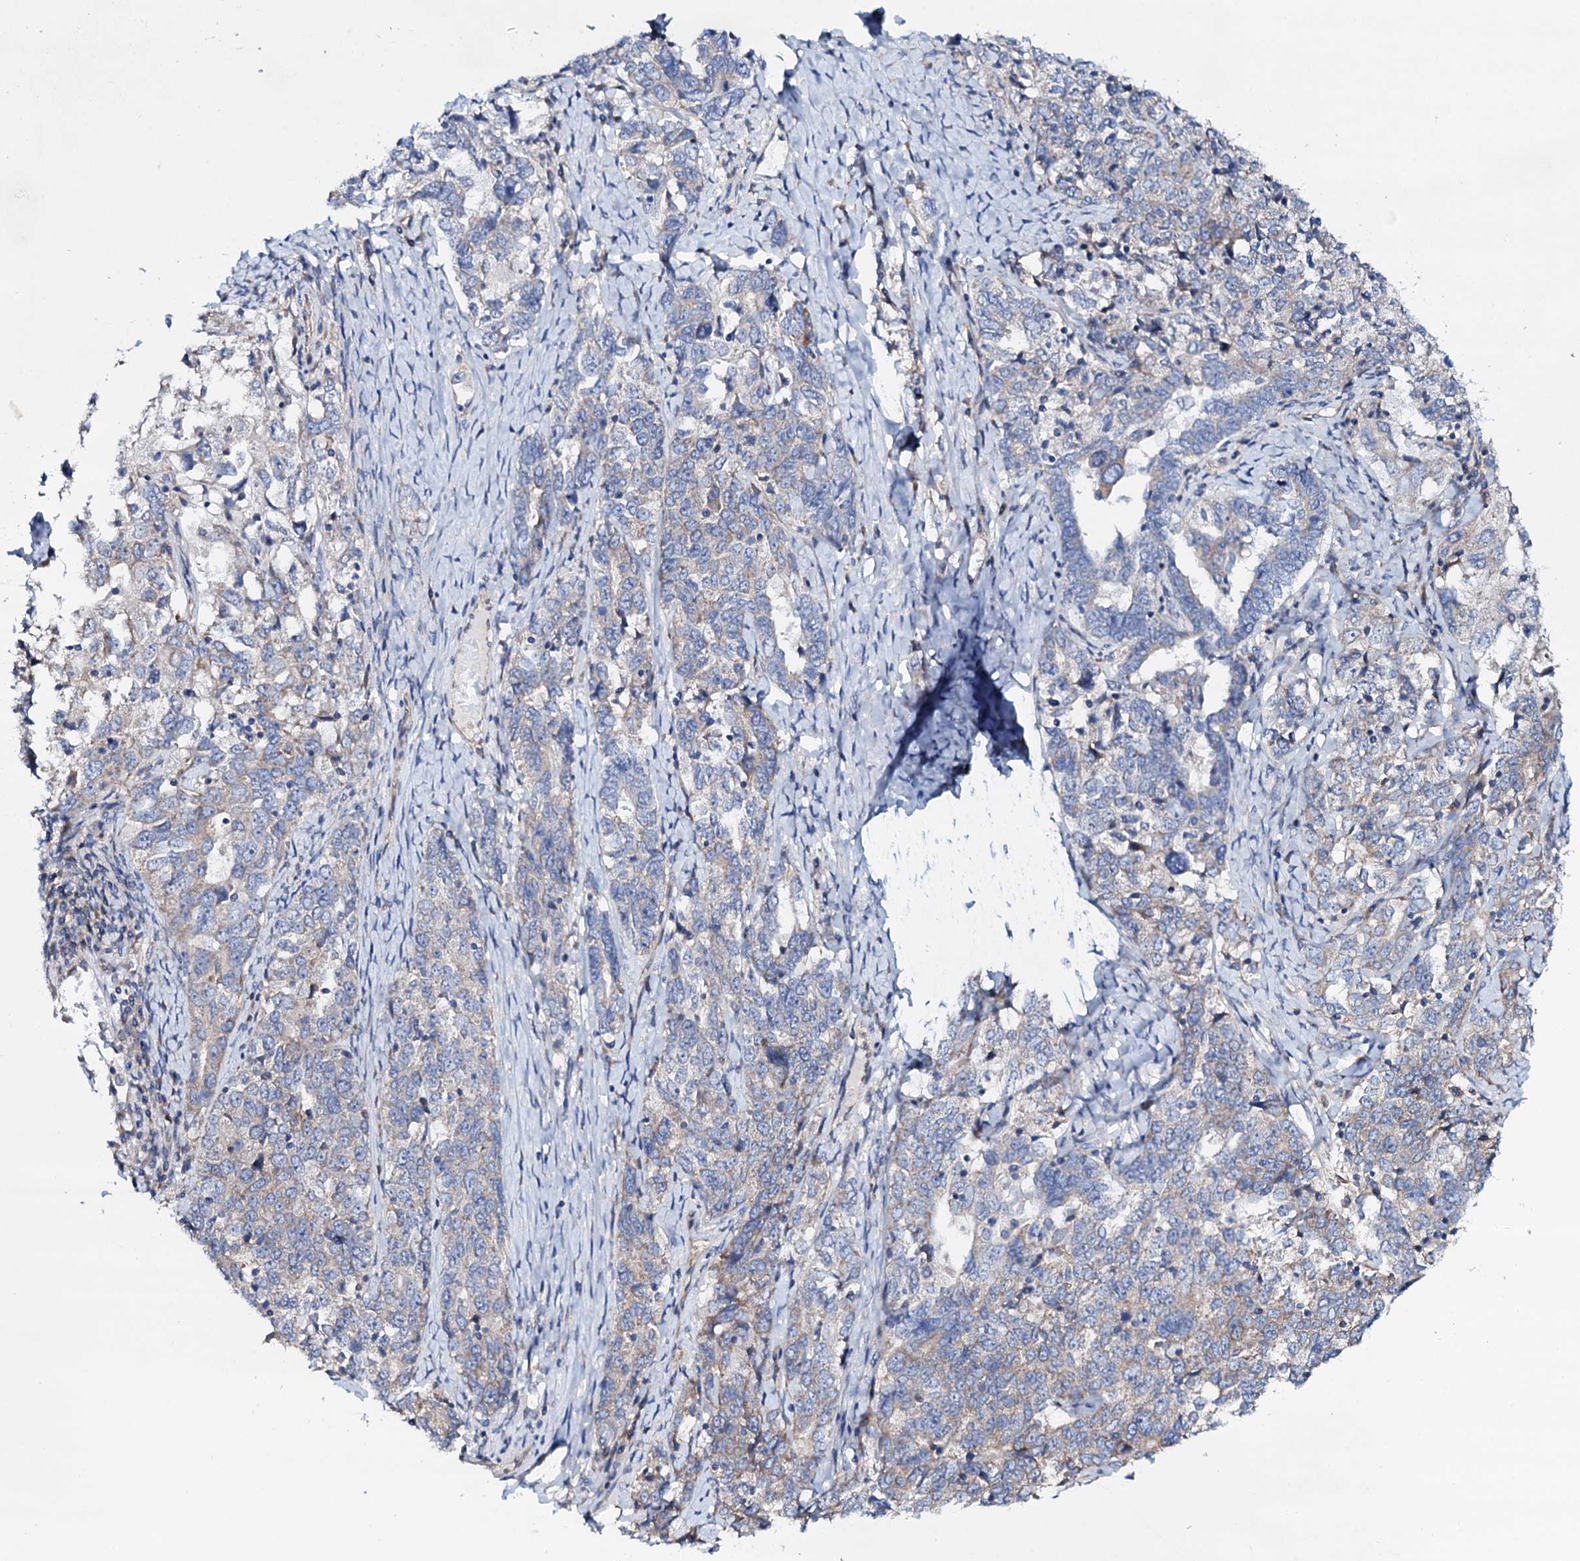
{"staining": {"intensity": "negative", "quantity": "none", "location": "none"}, "tissue": "ovarian cancer", "cell_type": "Tumor cells", "image_type": "cancer", "snomed": [{"axis": "morphology", "description": "Carcinoma, endometroid"}, {"axis": "topography", "description": "Ovary"}], "caption": "This is an immunohistochemistry (IHC) image of ovarian cancer (endometroid carcinoma). There is no staining in tumor cells.", "gene": "STARD13", "patient": {"sex": "female", "age": 62}}